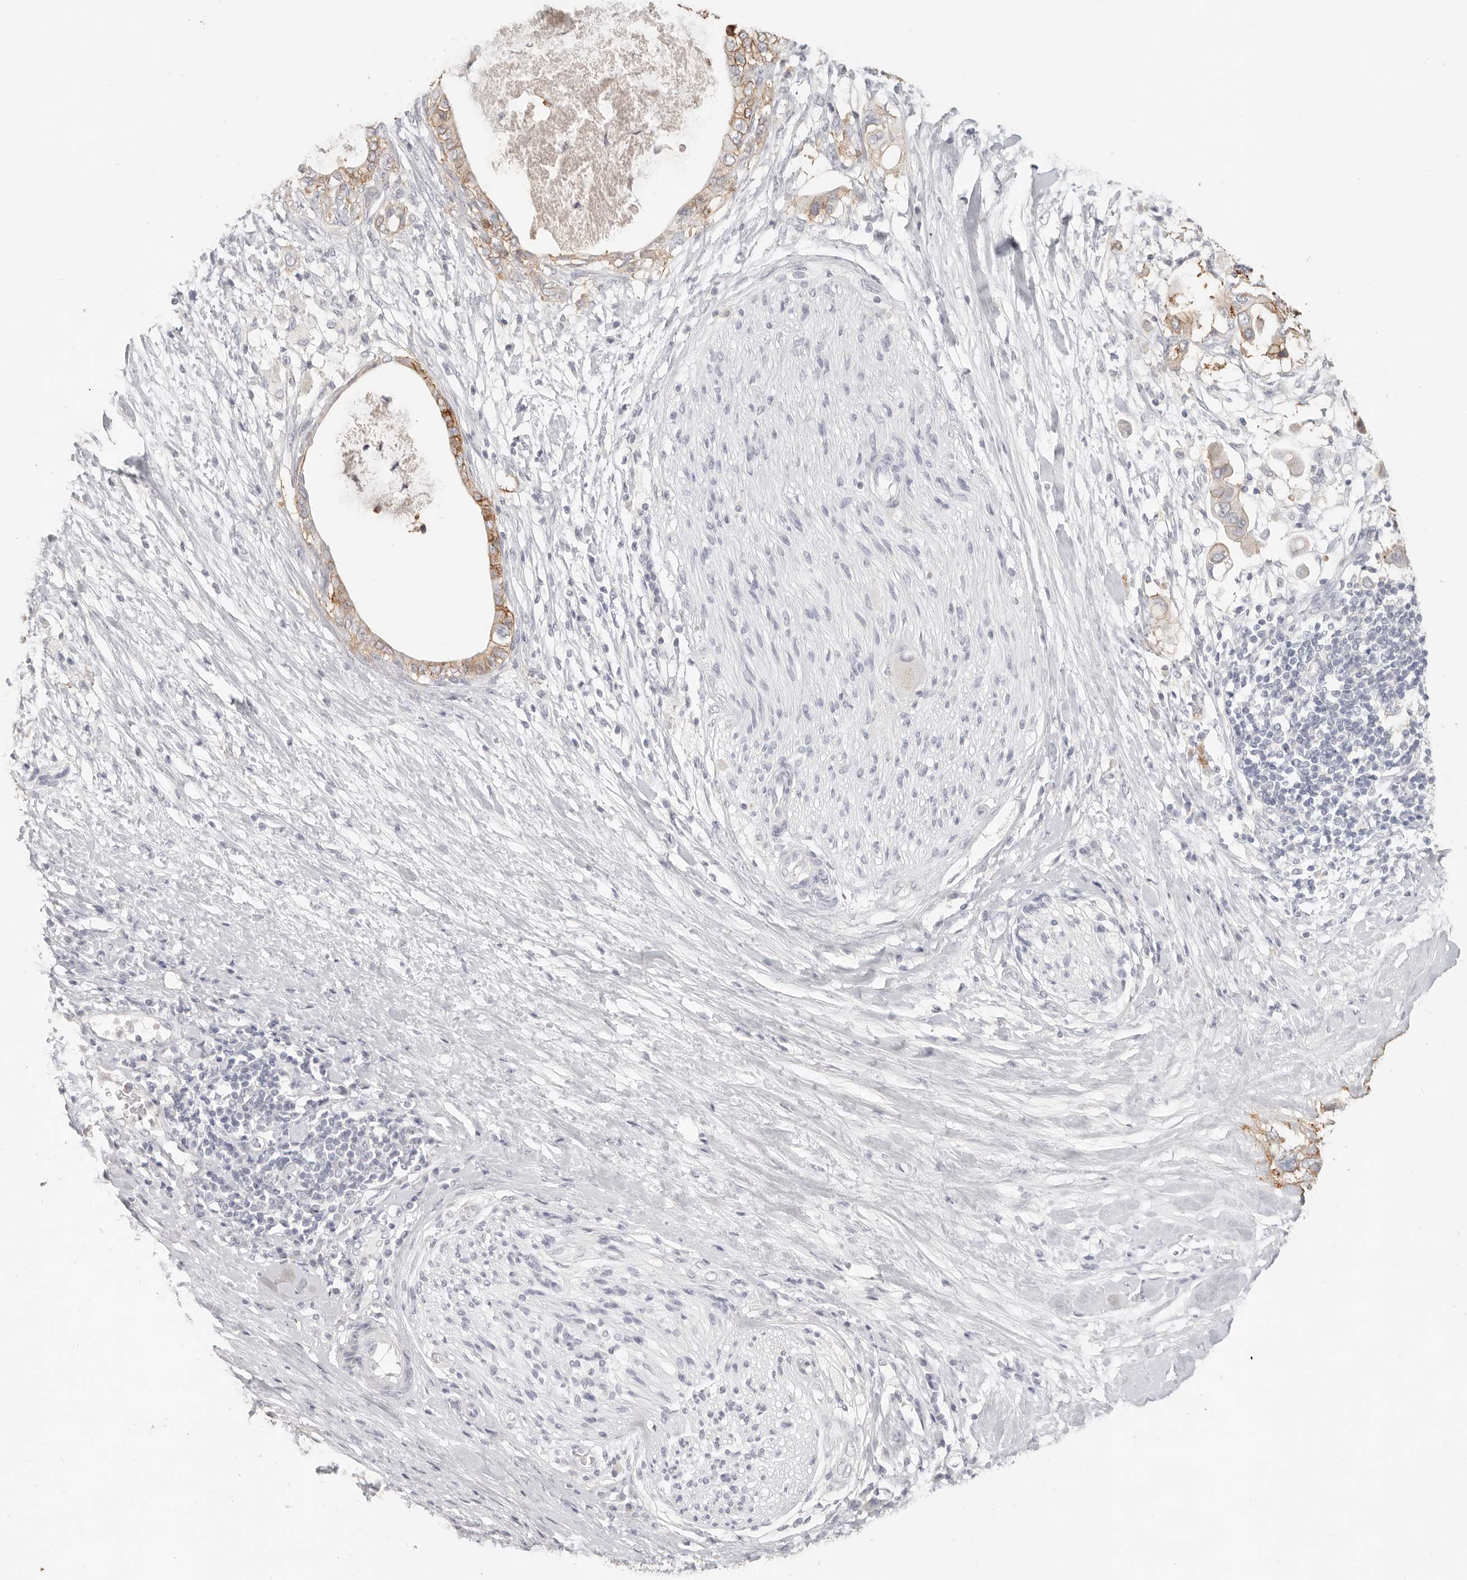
{"staining": {"intensity": "moderate", "quantity": ">75%", "location": "cytoplasmic/membranous"}, "tissue": "pancreatic cancer", "cell_type": "Tumor cells", "image_type": "cancer", "snomed": [{"axis": "morphology", "description": "Adenocarcinoma, NOS"}, {"axis": "topography", "description": "Pancreas"}], "caption": "Immunohistochemical staining of human pancreatic cancer (adenocarcinoma) reveals medium levels of moderate cytoplasmic/membranous staining in approximately >75% of tumor cells.", "gene": "EPCAM", "patient": {"sex": "female", "age": 56}}